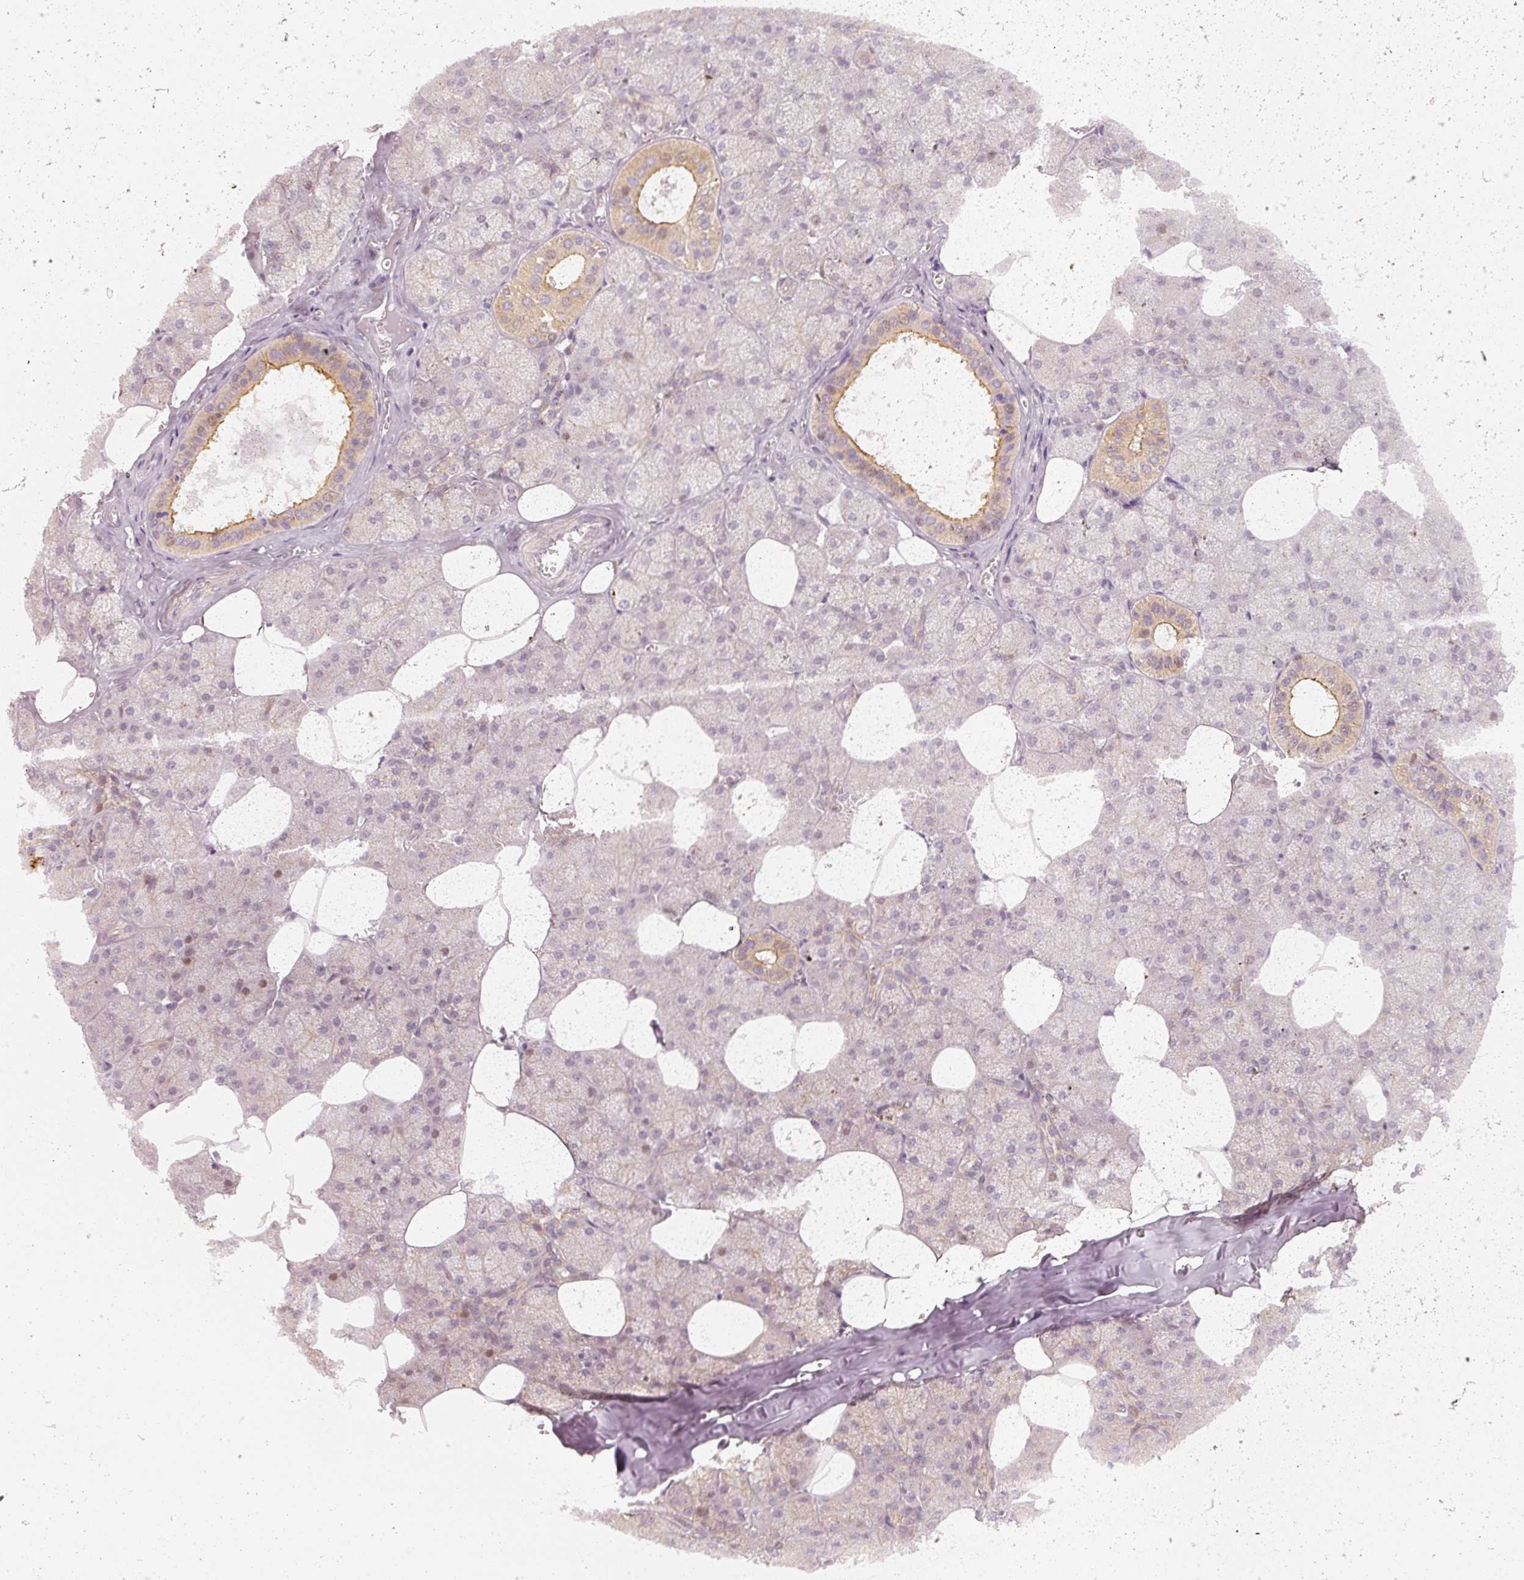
{"staining": {"intensity": "moderate", "quantity": "<25%", "location": "cytoplasmic/membranous,nuclear"}, "tissue": "salivary gland", "cell_type": "Glandular cells", "image_type": "normal", "snomed": [{"axis": "morphology", "description": "Normal tissue, NOS"}, {"axis": "topography", "description": "Salivary gland"}, {"axis": "topography", "description": "Peripheral nerve tissue"}], "caption": "Human salivary gland stained for a protein (brown) shows moderate cytoplasmic/membranous,nuclear positive staining in approximately <25% of glandular cells.", "gene": "DAPP1", "patient": {"sex": "male", "age": 38}}